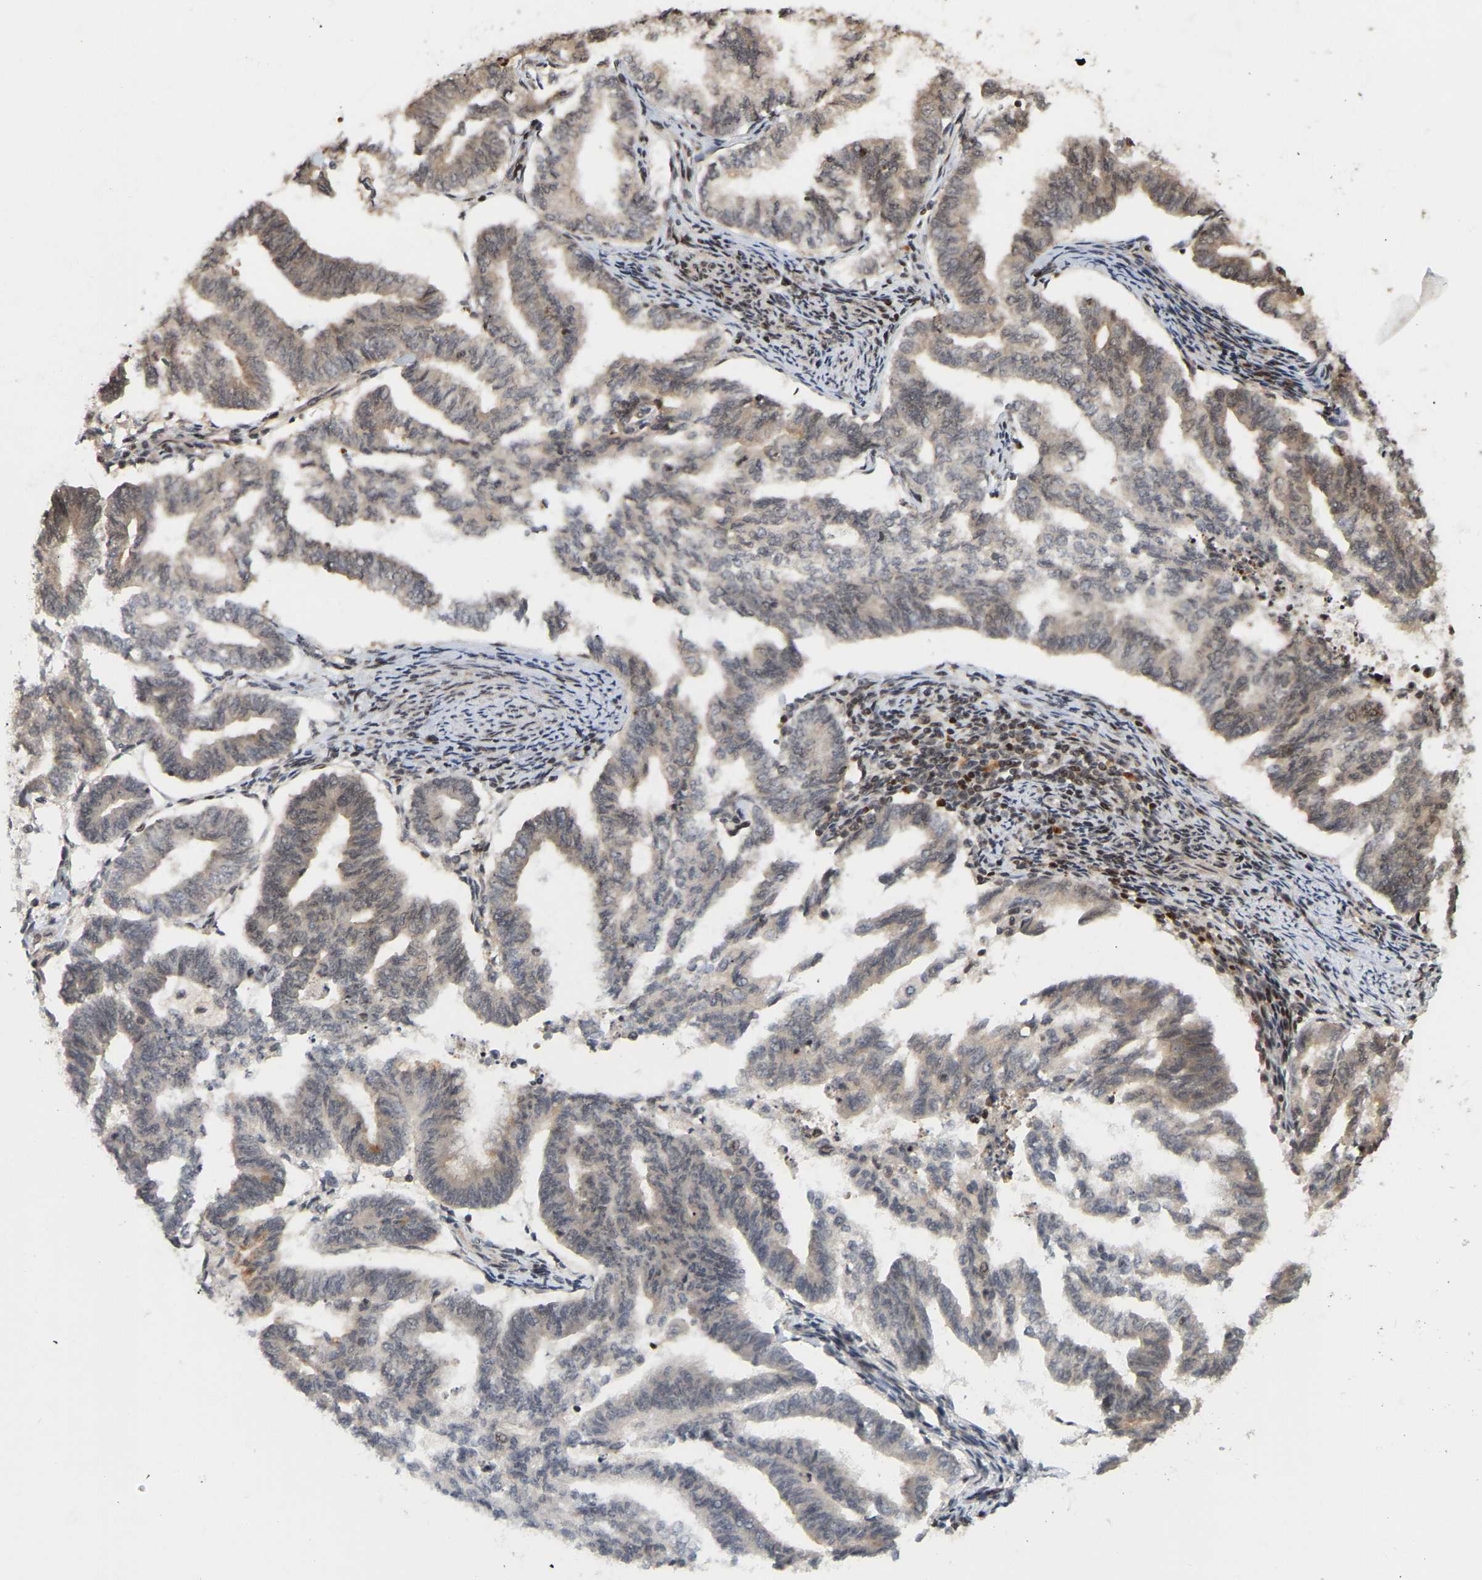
{"staining": {"intensity": "moderate", "quantity": "25%-75%", "location": "cytoplasmic/membranous"}, "tissue": "endometrial cancer", "cell_type": "Tumor cells", "image_type": "cancer", "snomed": [{"axis": "morphology", "description": "Adenocarcinoma, NOS"}, {"axis": "topography", "description": "Endometrium"}], "caption": "Protein analysis of adenocarcinoma (endometrial) tissue shows moderate cytoplasmic/membranous staining in about 25%-75% of tumor cells. The protein of interest is stained brown, and the nuclei are stained in blue (DAB (3,3'-diaminobenzidine) IHC with brightfield microscopy, high magnification).", "gene": "NFE2L2", "patient": {"sex": "female", "age": 79}}